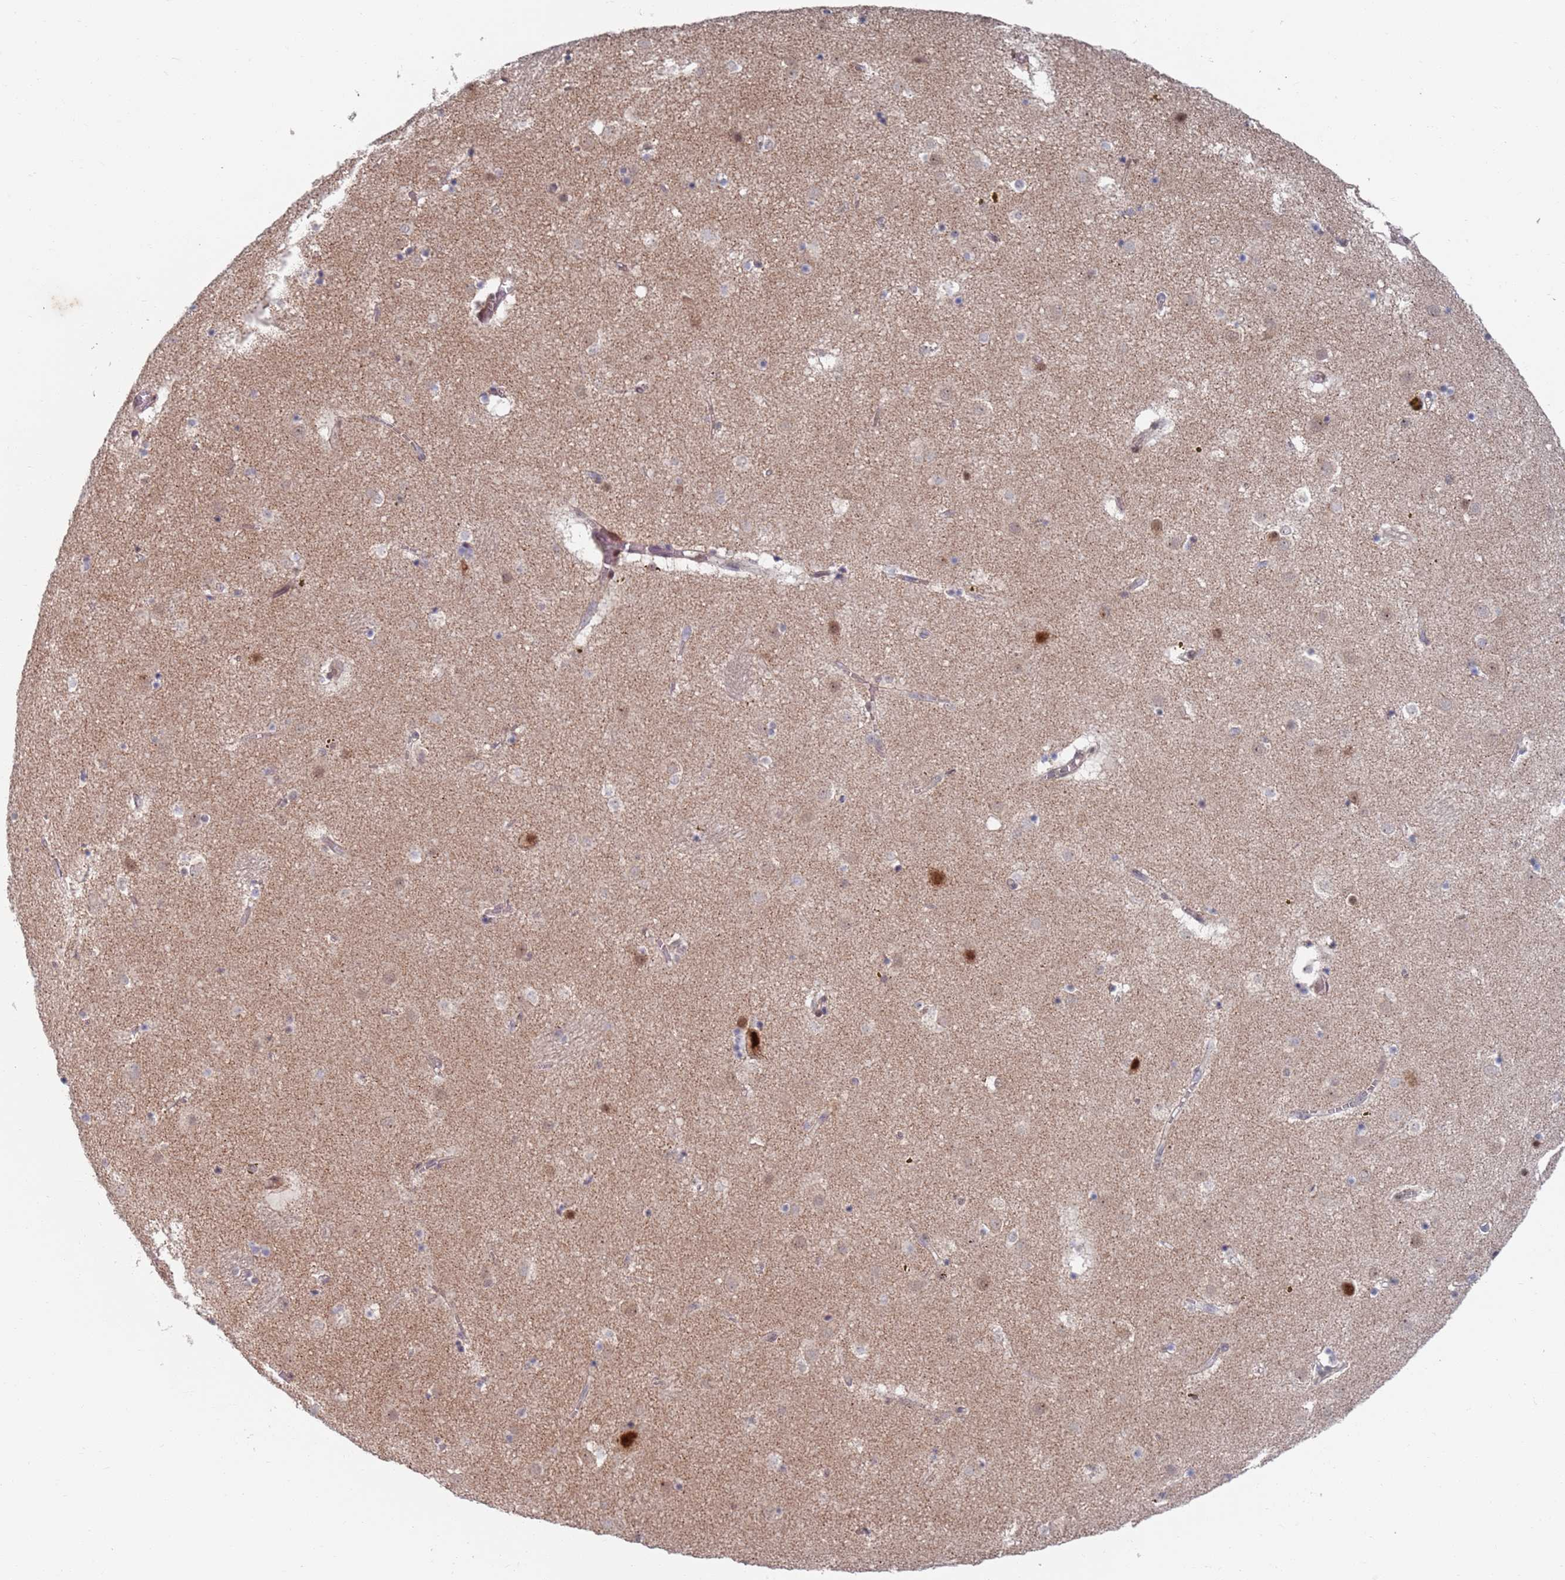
{"staining": {"intensity": "weak", "quantity": "<25%", "location": "nuclear"}, "tissue": "caudate", "cell_type": "Glial cells", "image_type": "normal", "snomed": [{"axis": "morphology", "description": "Normal tissue, NOS"}, {"axis": "topography", "description": "Lateral ventricle wall"}], "caption": "This is a image of immunohistochemistry (IHC) staining of unremarkable caudate, which shows no staining in glial cells.", "gene": "RPP25", "patient": {"sex": "male", "age": 70}}